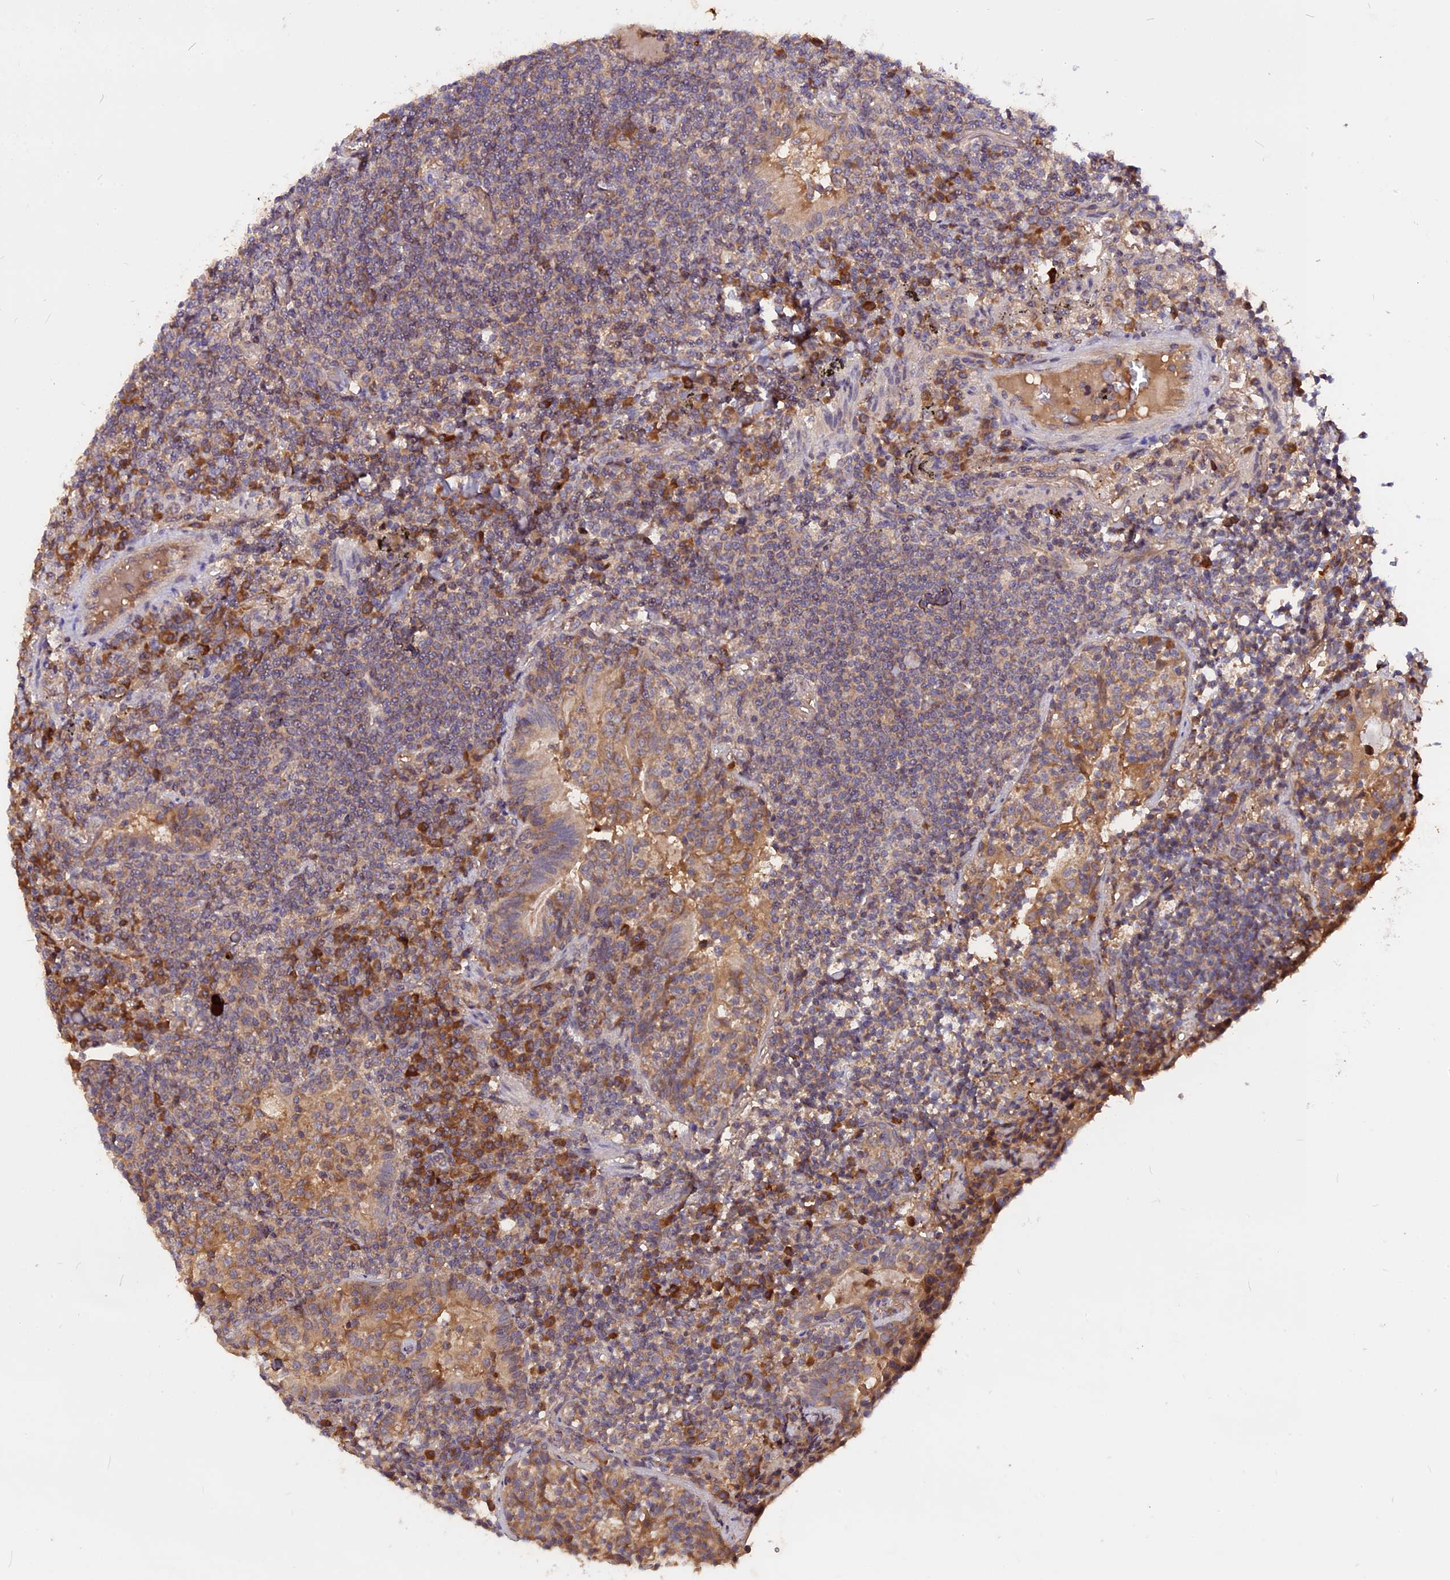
{"staining": {"intensity": "weak", "quantity": "25%-75%", "location": "cytoplasmic/membranous"}, "tissue": "lymphoma", "cell_type": "Tumor cells", "image_type": "cancer", "snomed": [{"axis": "morphology", "description": "Malignant lymphoma, non-Hodgkin's type, Low grade"}, {"axis": "topography", "description": "Lung"}], "caption": "The image exhibits staining of low-grade malignant lymphoma, non-Hodgkin's type, revealing weak cytoplasmic/membranous protein staining (brown color) within tumor cells.", "gene": "MARK4", "patient": {"sex": "female", "age": 71}}